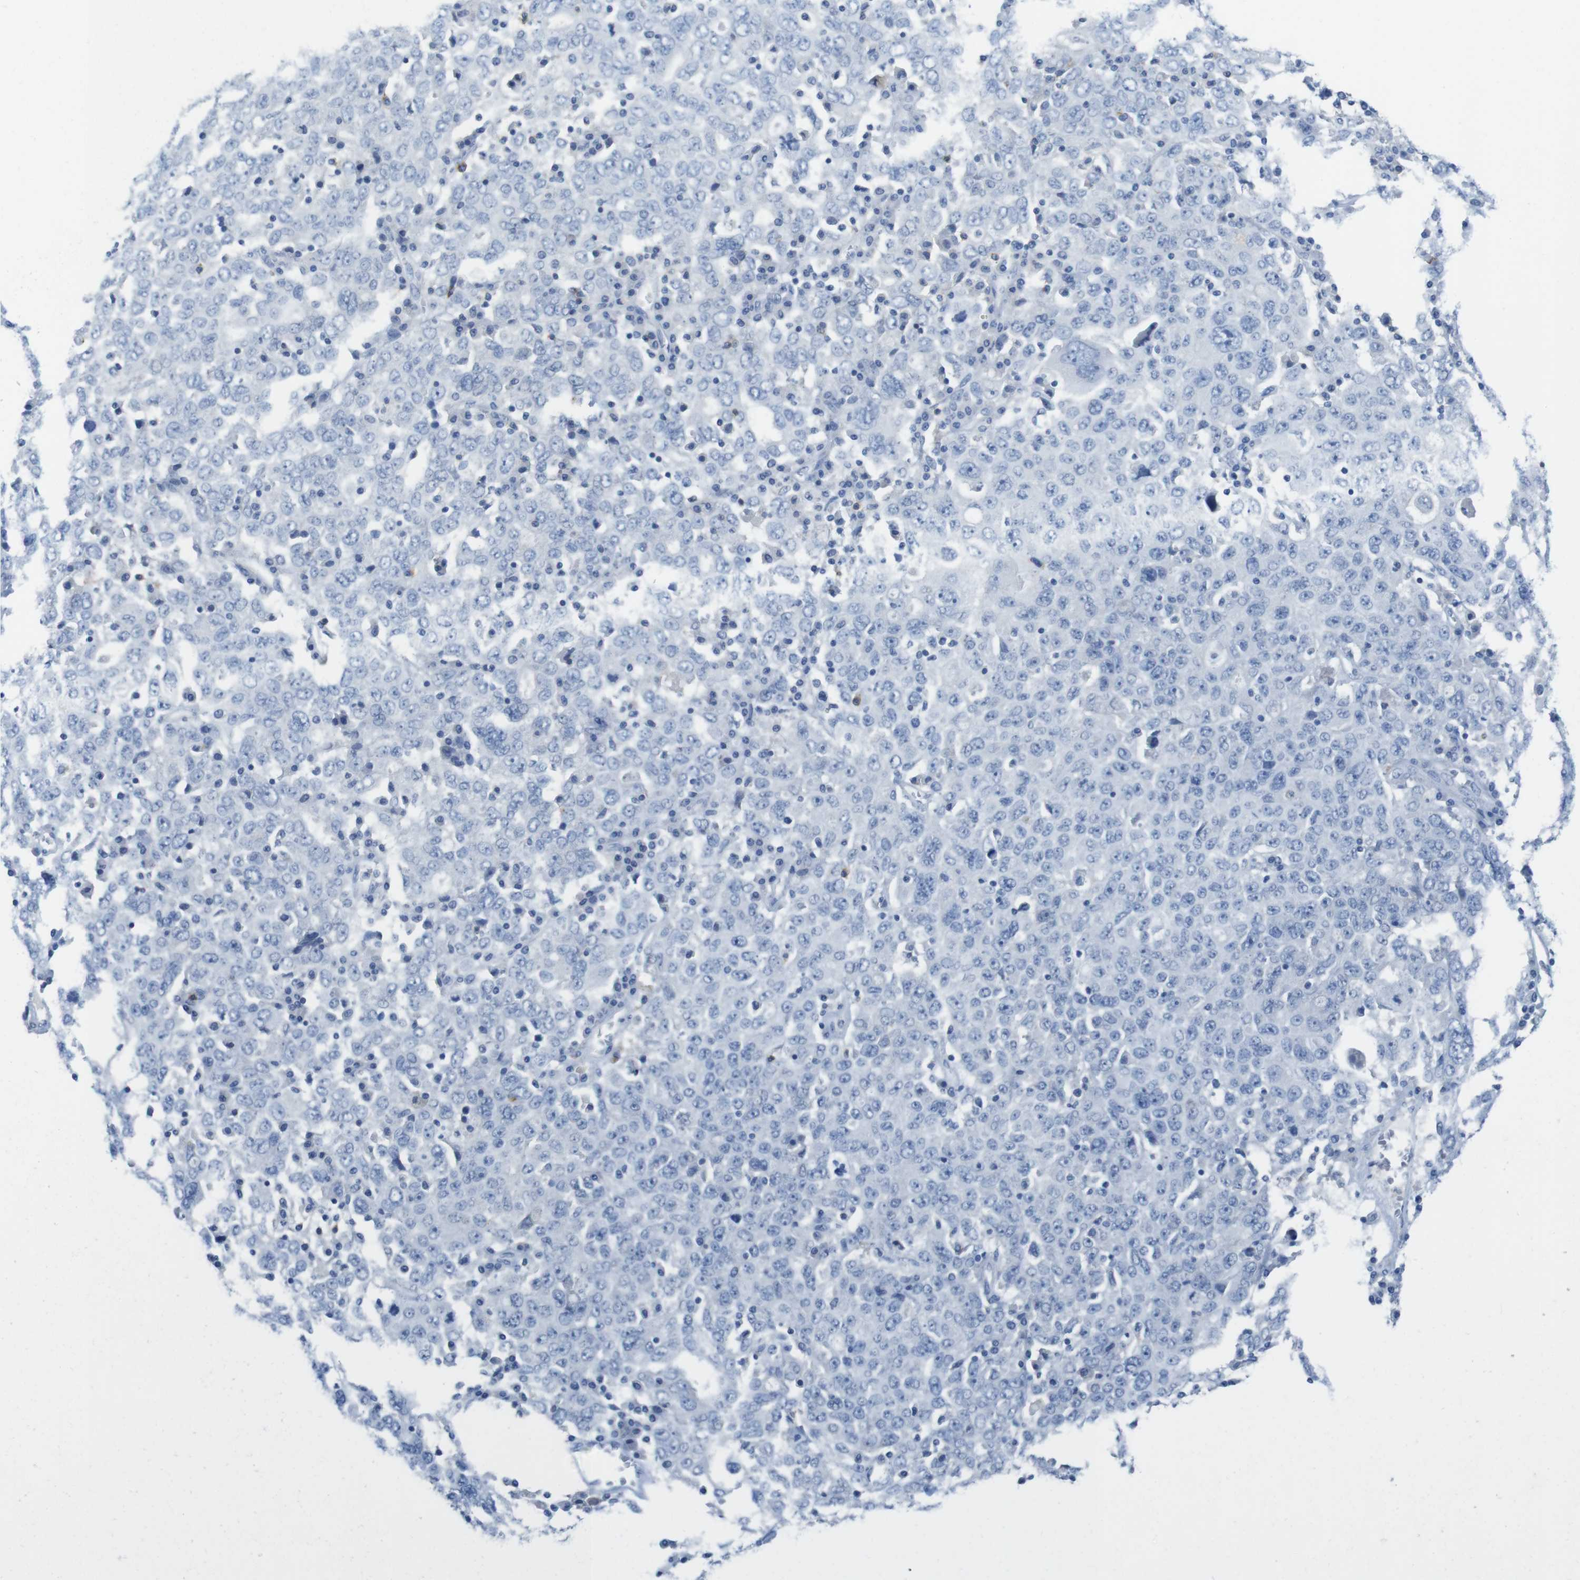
{"staining": {"intensity": "negative", "quantity": "none", "location": "none"}, "tissue": "ovarian cancer", "cell_type": "Tumor cells", "image_type": "cancer", "snomed": [{"axis": "morphology", "description": "Carcinoma, endometroid"}, {"axis": "topography", "description": "Ovary"}], "caption": "This is an IHC image of human endometroid carcinoma (ovarian). There is no positivity in tumor cells.", "gene": "CD5", "patient": {"sex": "female", "age": 62}}